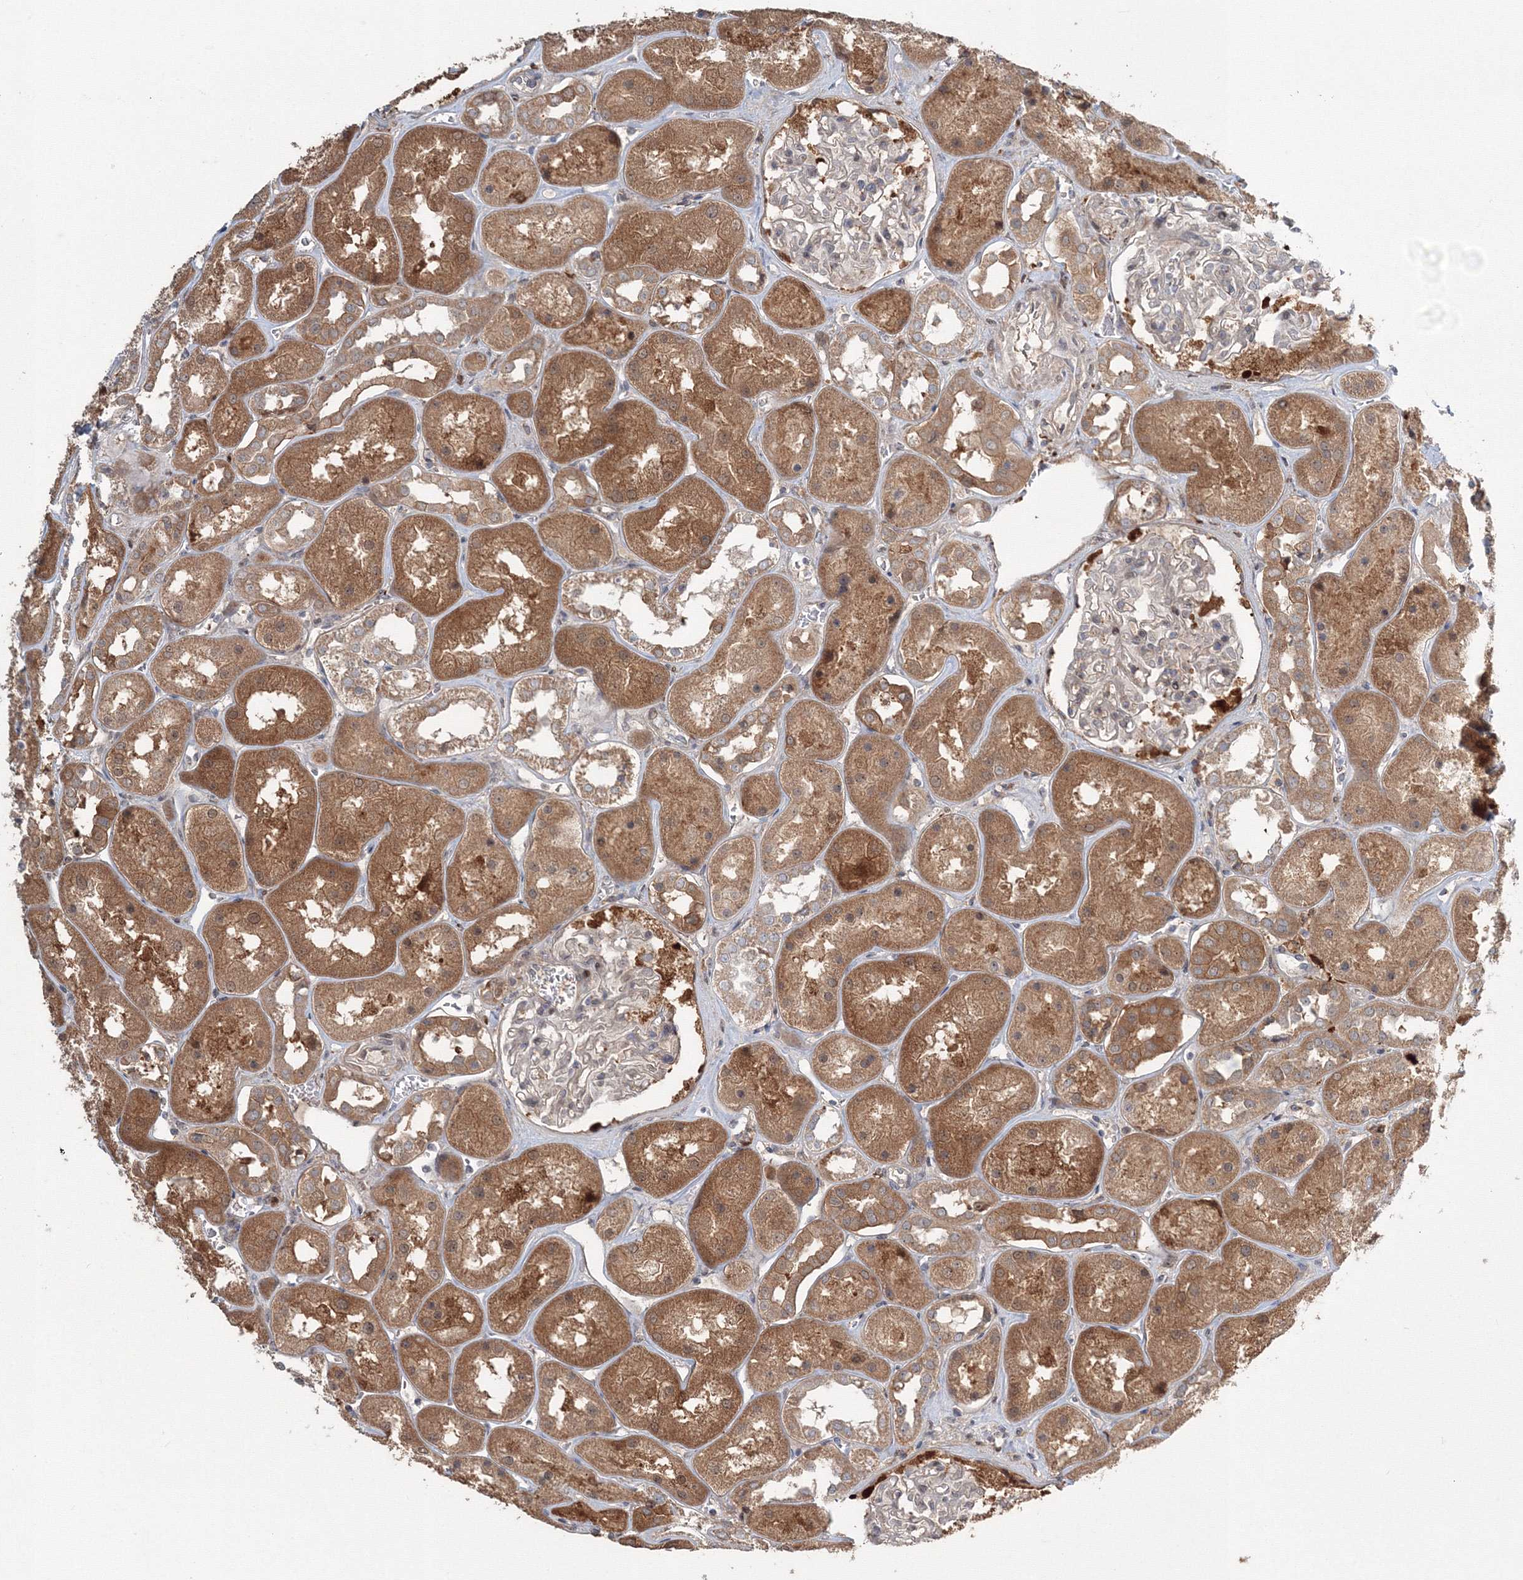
{"staining": {"intensity": "moderate", "quantity": "<25%", "location": "cytoplasmic/membranous"}, "tissue": "kidney", "cell_type": "Cells in glomeruli", "image_type": "normal", "snomed": [{"axis": "morphology", "description": "Normal tissue, NOS"}, {"axis": "topography", "description": "Kidney"}], "caption": "This micrograph displays IHC staining of benign kidney, with low moderate cytoplasmic/membranous positivity in approximately <25% of cells in glomeruli.", "gene": "MKRN2", "patient": {"sex": "male", "age": 70}}